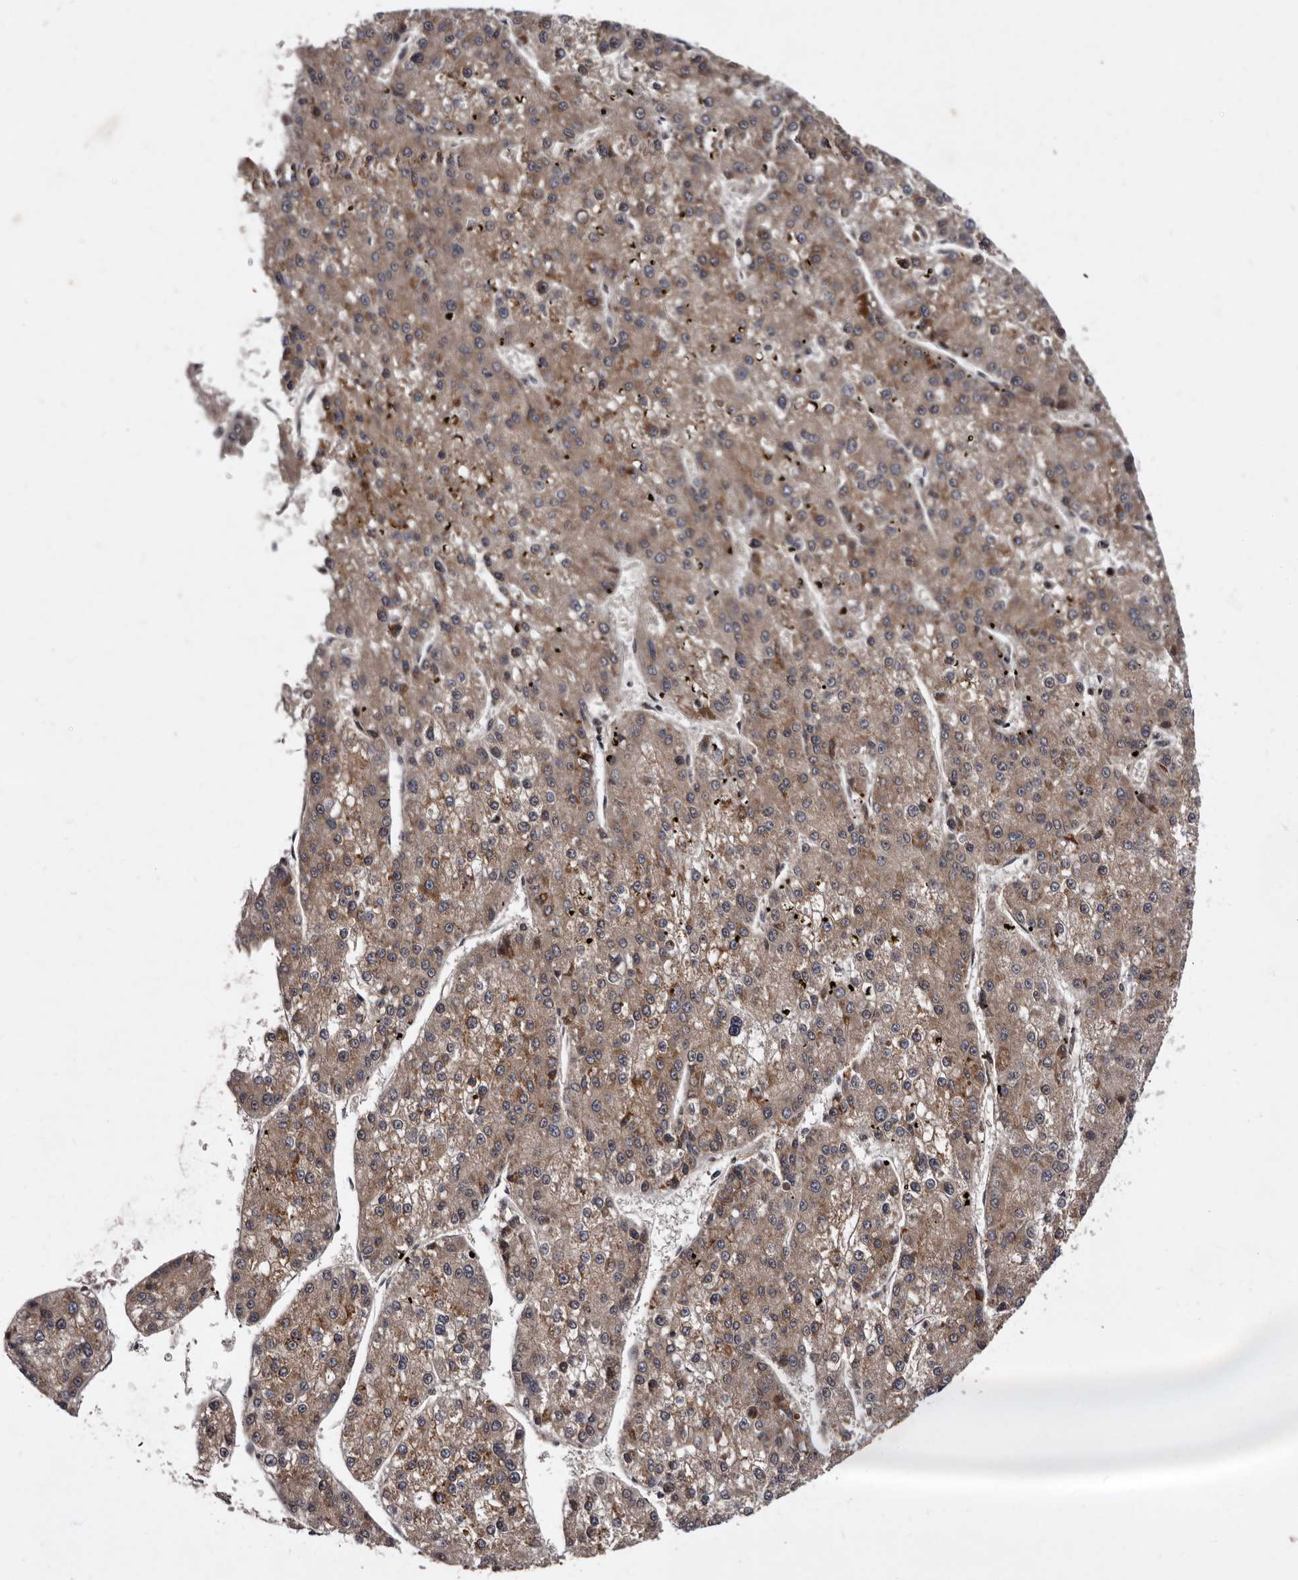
{"staining": {"intensity": "weak", "quantity": ">75%", "location": "cytoplasmic/membranous"}, "tissue": "liver cancer", "cell_type": "Tumor cells", "image_type": "cancer", "snomed": [{"axis": "morphology", "description": "Carcinoma, Hepatocellular, NOS"}, {"axis": "topography", "description": "Liver"}], "caption": "This micrograph exhibits liver hepatocellular carcinoma stained with immunohistochemistry (IHC) to label a protein in brown. The cytoplasmic/membranous of tumor cells show weak positivity for the protein. Nuclei are counter-stained blue.", "gene": "TNKS", "patient": {"sex": "female", "age": 73}}